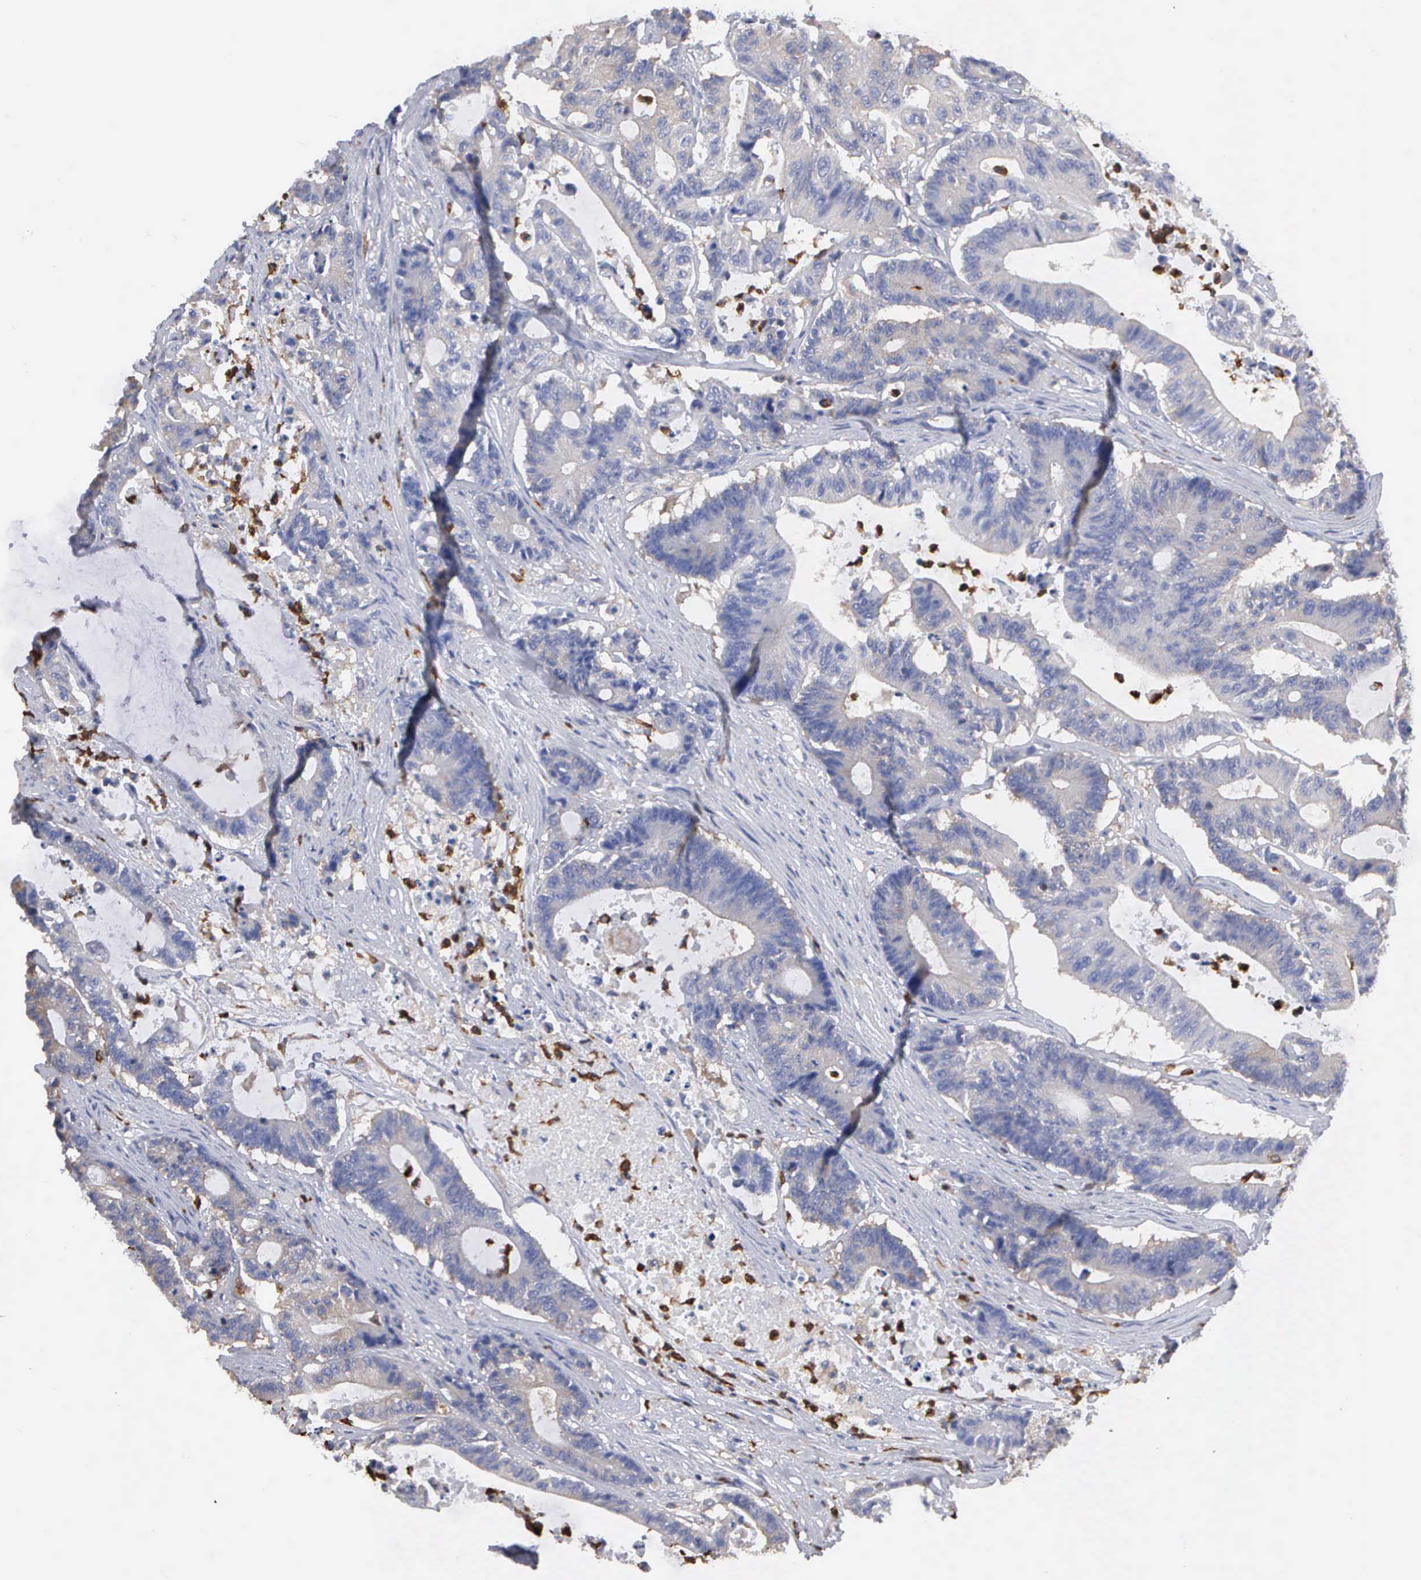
{"staining": {"intensity": "weak", "quantity": "<25%", "location": "cytoplasmic/membranous"}, "tissue": "colorectal cancer", "cell_type": "Tumor cells", "image_type": "cancer", "snomed": [{"axis": "morphology", "description": "Adenocarcinoma, NOS"}, {"axis": "topography", "description": "Colon"}], "caption": "Colorectal adenocarcinoma was stained to show a protein in brown. There is no significant positivity in tumor cells. (DAB immunohistochemistry (IHC), high magnification).", "gene": "G6PD", "patient": {"sex": "female", "age": 84}}